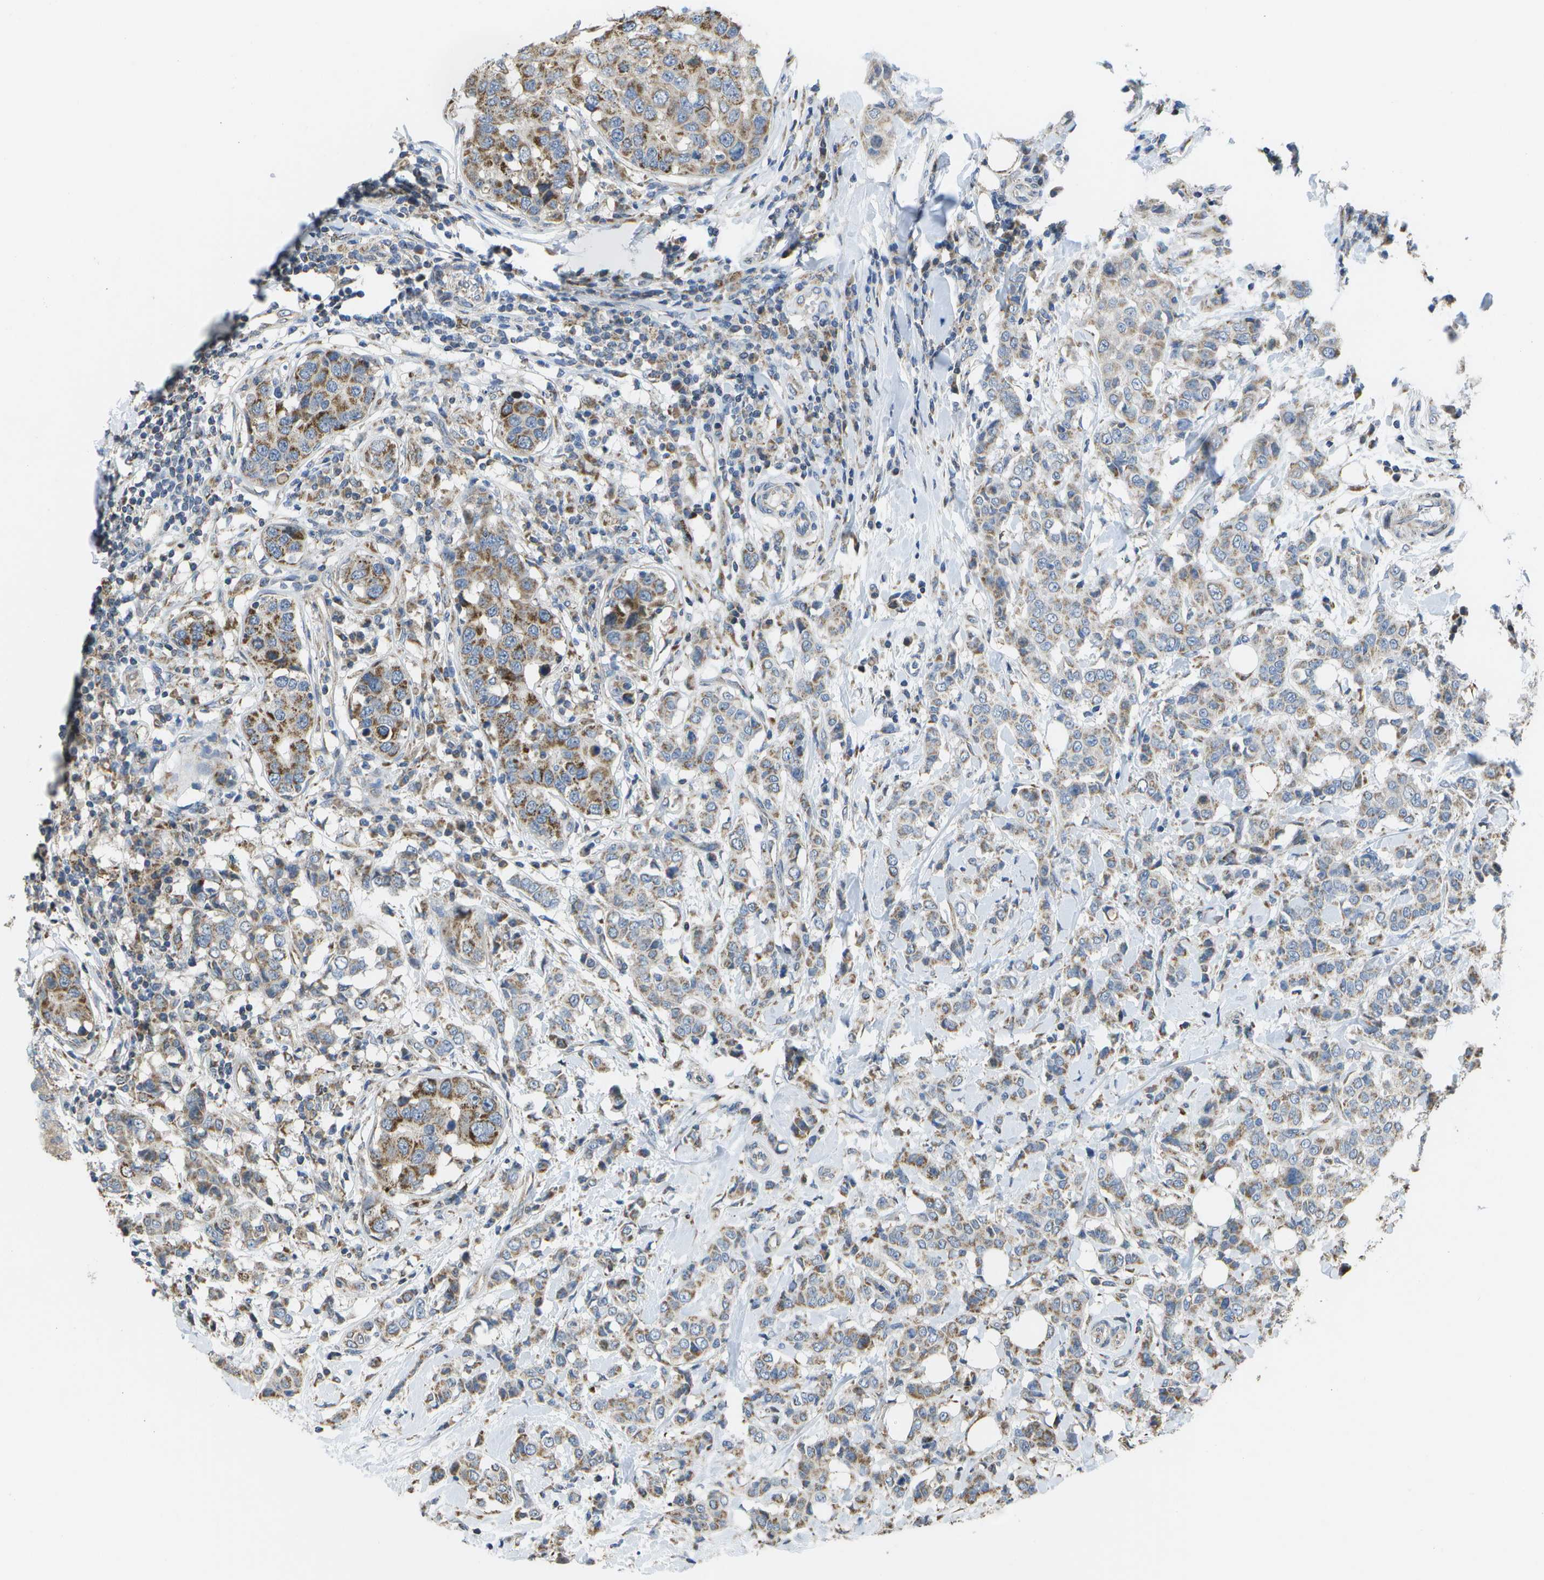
{"staining": {"intensity": "moderate", "quantity": "25%-75%", "location": "cytoplasmic/membranous"}, "tissue": "breast cancer", "cell_type": "Tumor cells", "image_type": "cancer", "snomed": [{"axis": "morphology", "description": "Duct carcinoma"}, {"axis": "topography", "description": "Breast"}], "caption": "This image reveals breast cancer stained with immunohistochemistry (IHC) to label a protein in brown. The cytoplasmic/membranous of tumor cells show moderate positivity for the protein. Nuclei are counter-stained blue.", "gene": "HADHA", "patient": {"sex": "female", "age": 27}}